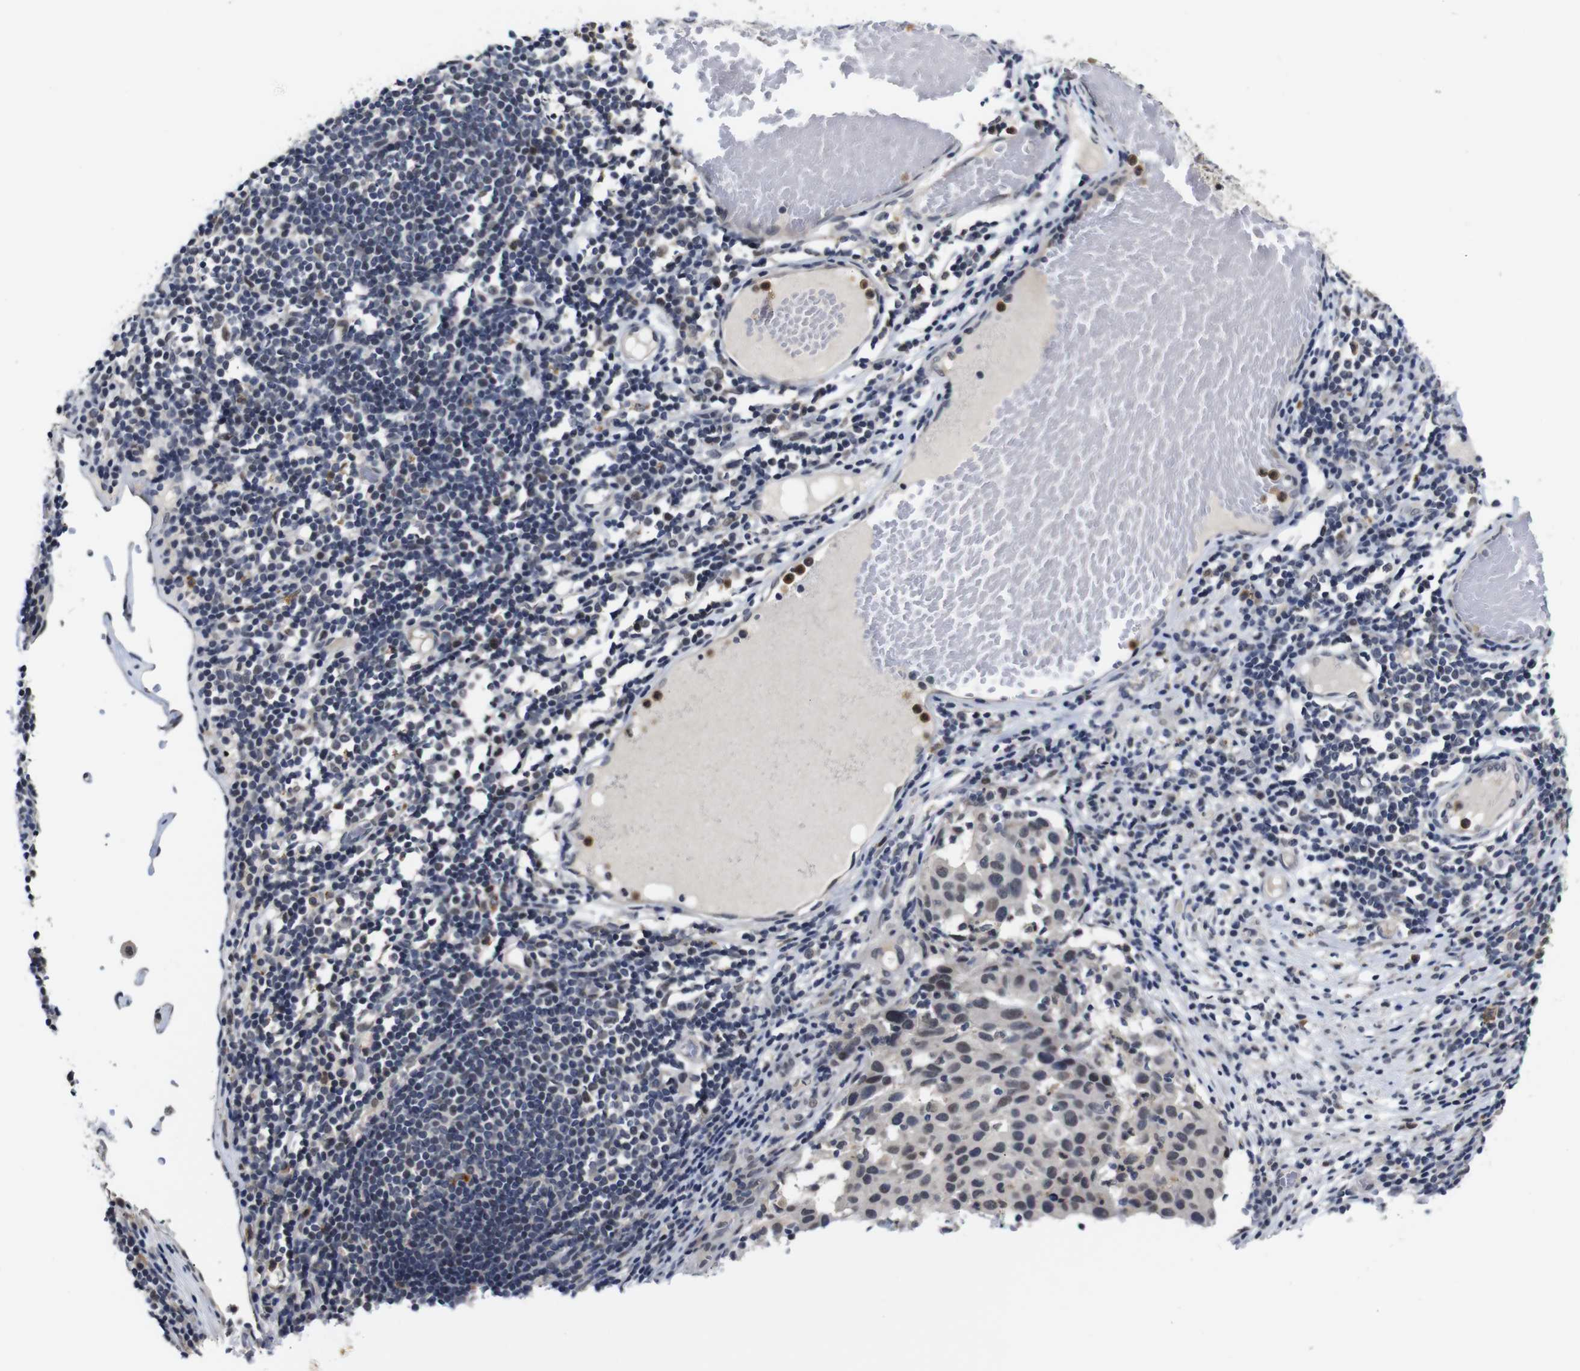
{"staining": {"intensity": "weak", "quantity": "<25%", "location": "nuclear"}, "tissue": "melanoma", "cell_type": "Tumor cells", "image_type": "cancer", "snomed": [{"axis": "morphology", "description": "Malignant melanoma, Metastatic site"}, {"axis": "topography", "description": "Lymph node"}], "caption": "DAB immunohistochemical staining of human melanoma demonstrates no significant positivity in tumor cells.", "gene": "NTRK3", "patient": {"sex": "male", "age": 61}}